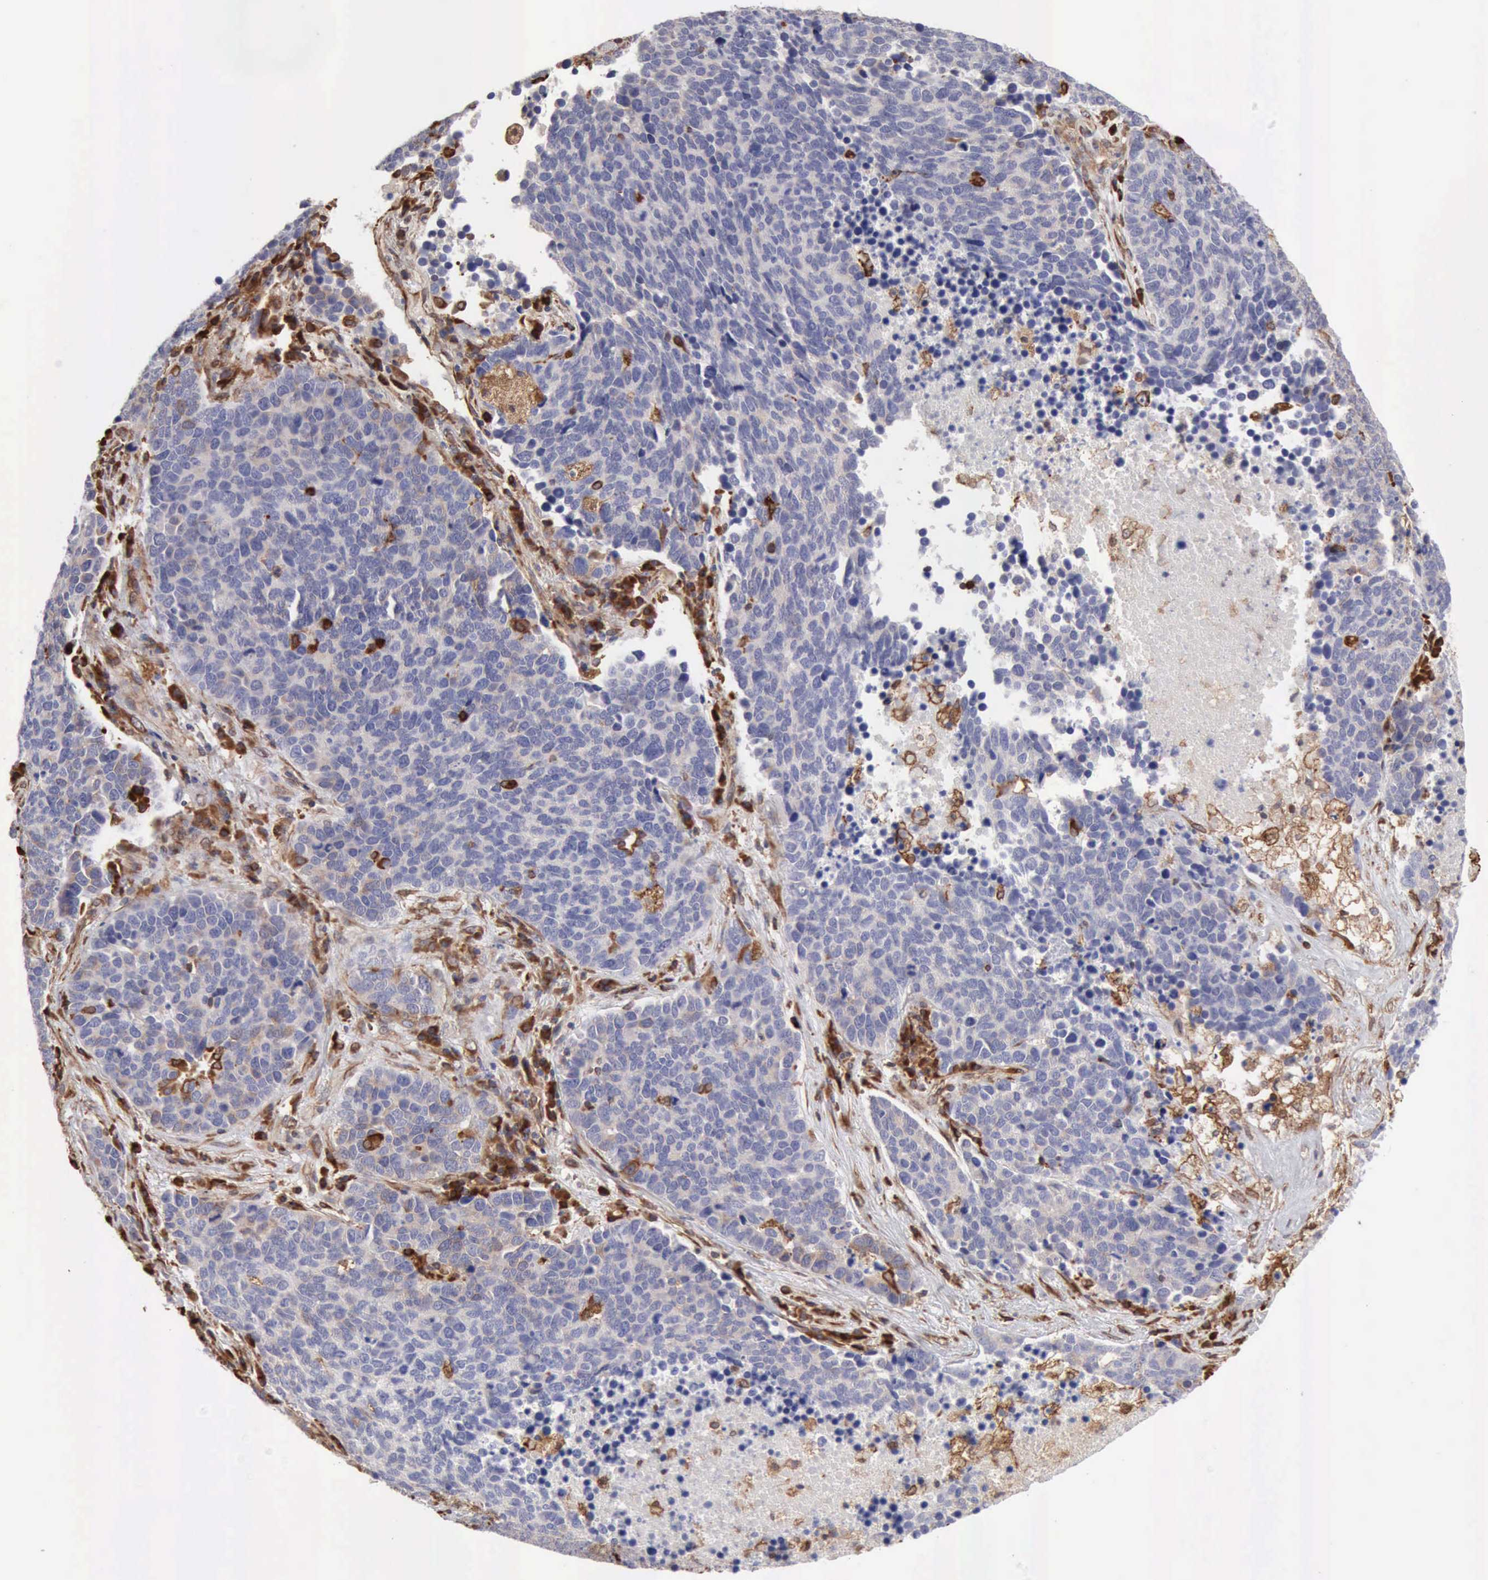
{"staining": {"intensity": "weak", "quantity": "<25%", "location": "cytoplasmic/membranous"}, "tissue": "lung cancer", "cell_type": "Tumor cells", "image_type": "cancer", "snomed": [{"axis": "morphology", "description": "Neoplasm, malignant, NOS"}, {"axis": "topography", "description": "Lung"}], "caption": "Human lung cancer (neoplasm (malignant)) stained for a protein using IHC displays no expression in tumor cells.", "gene": "APOL2", "patient": {"sex": "female", "age": 75}}